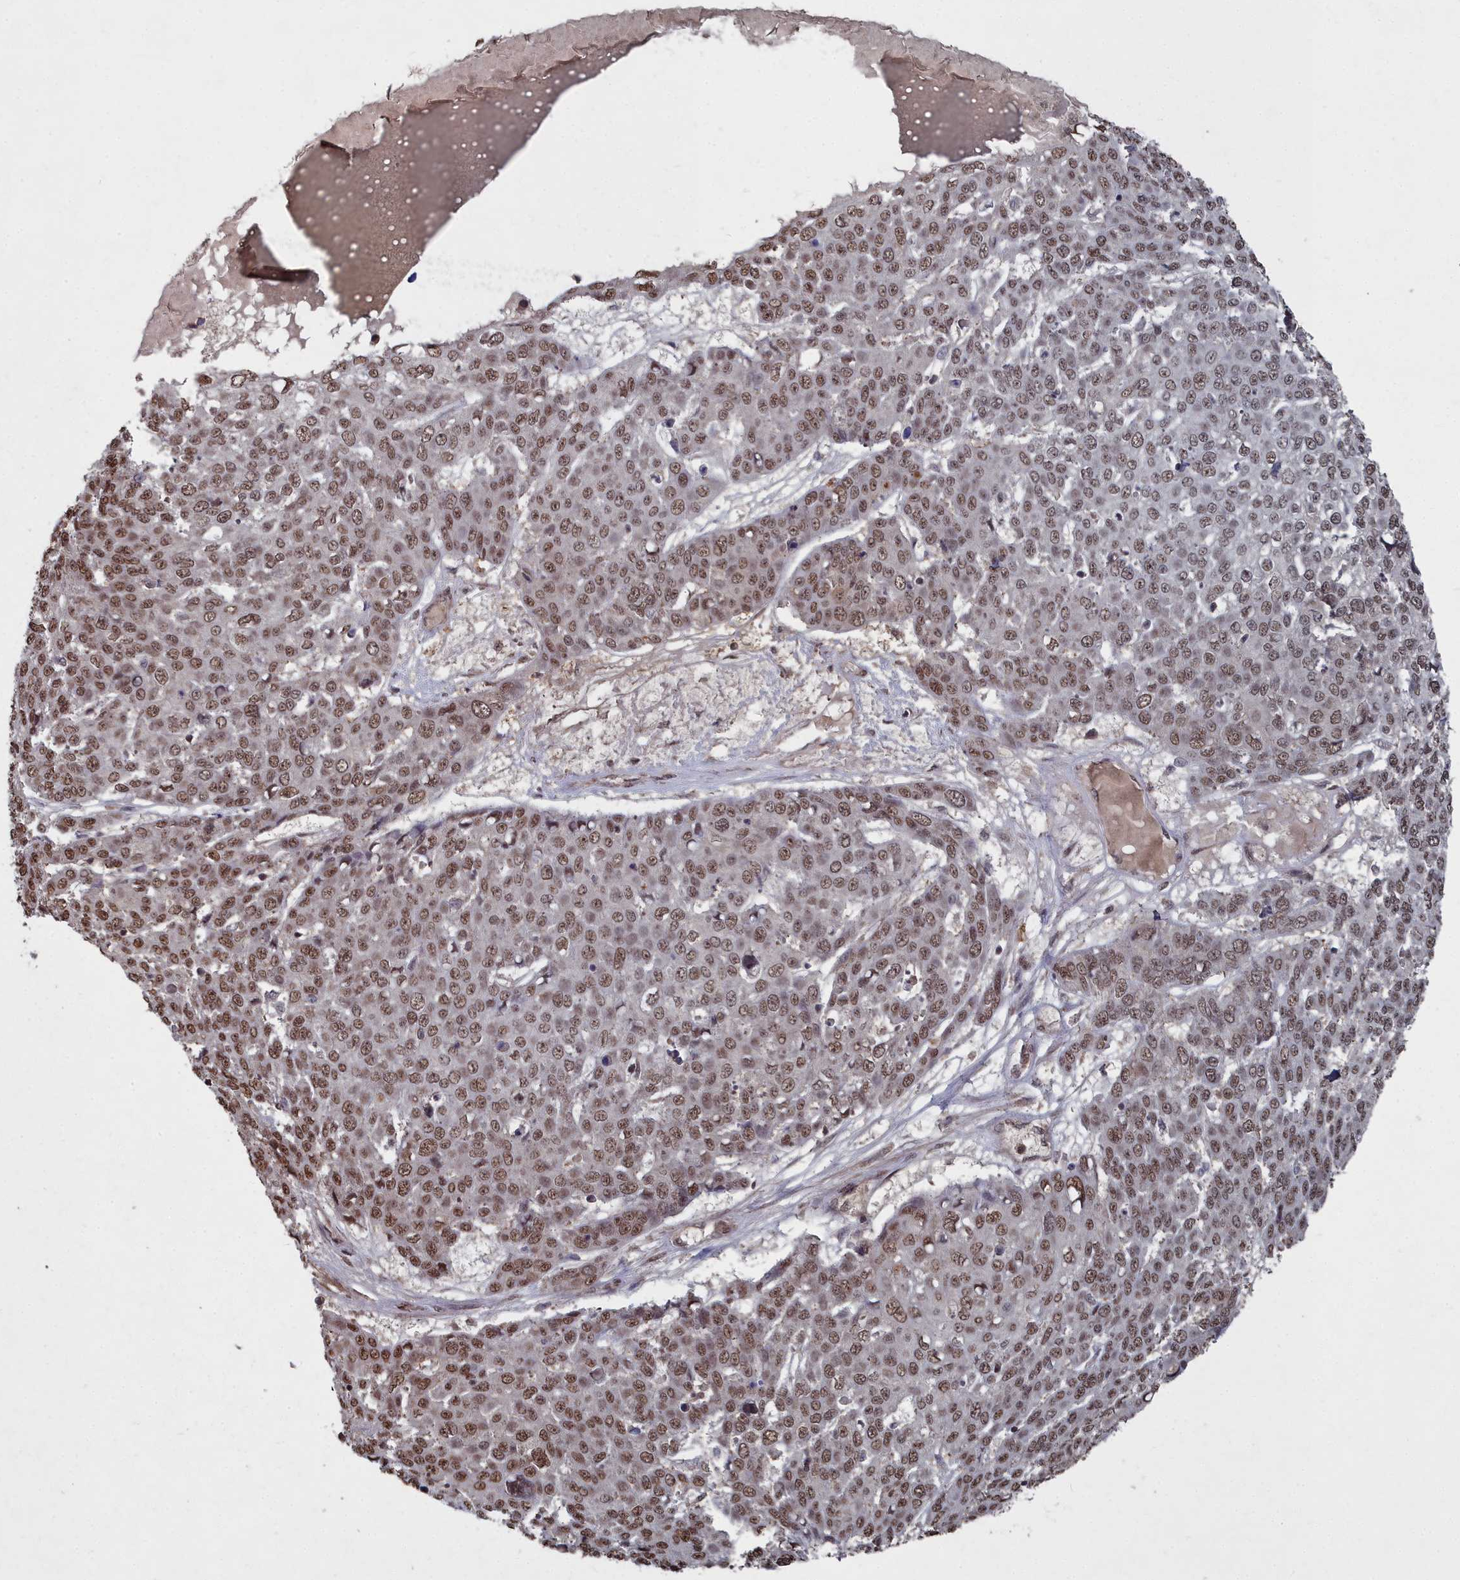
{"staining": {"intensity": "moderate", "quantity": ">75%", "location": "nuclear"}, "tissue": "skin cancer", "cell_type": "Tumor cells", "image_type": "cancer", "snomed": [{"axis": "morphology", "description": "Squamous cell carcinoma, NOS"}, {"axis": "topography", "description": "Skin"}], "caption": "A brown stain shows moderate nuclear expression of a protein in skin cancer tumor cells. The staining is performed using DAB (3,3'-diaminobenzidine) brown chromogen to label protein expression. The nuclei are counter-stained blue using hematoxylin.", "gene": "CCNP", "patient": {"sex": "male", "age": 71}}